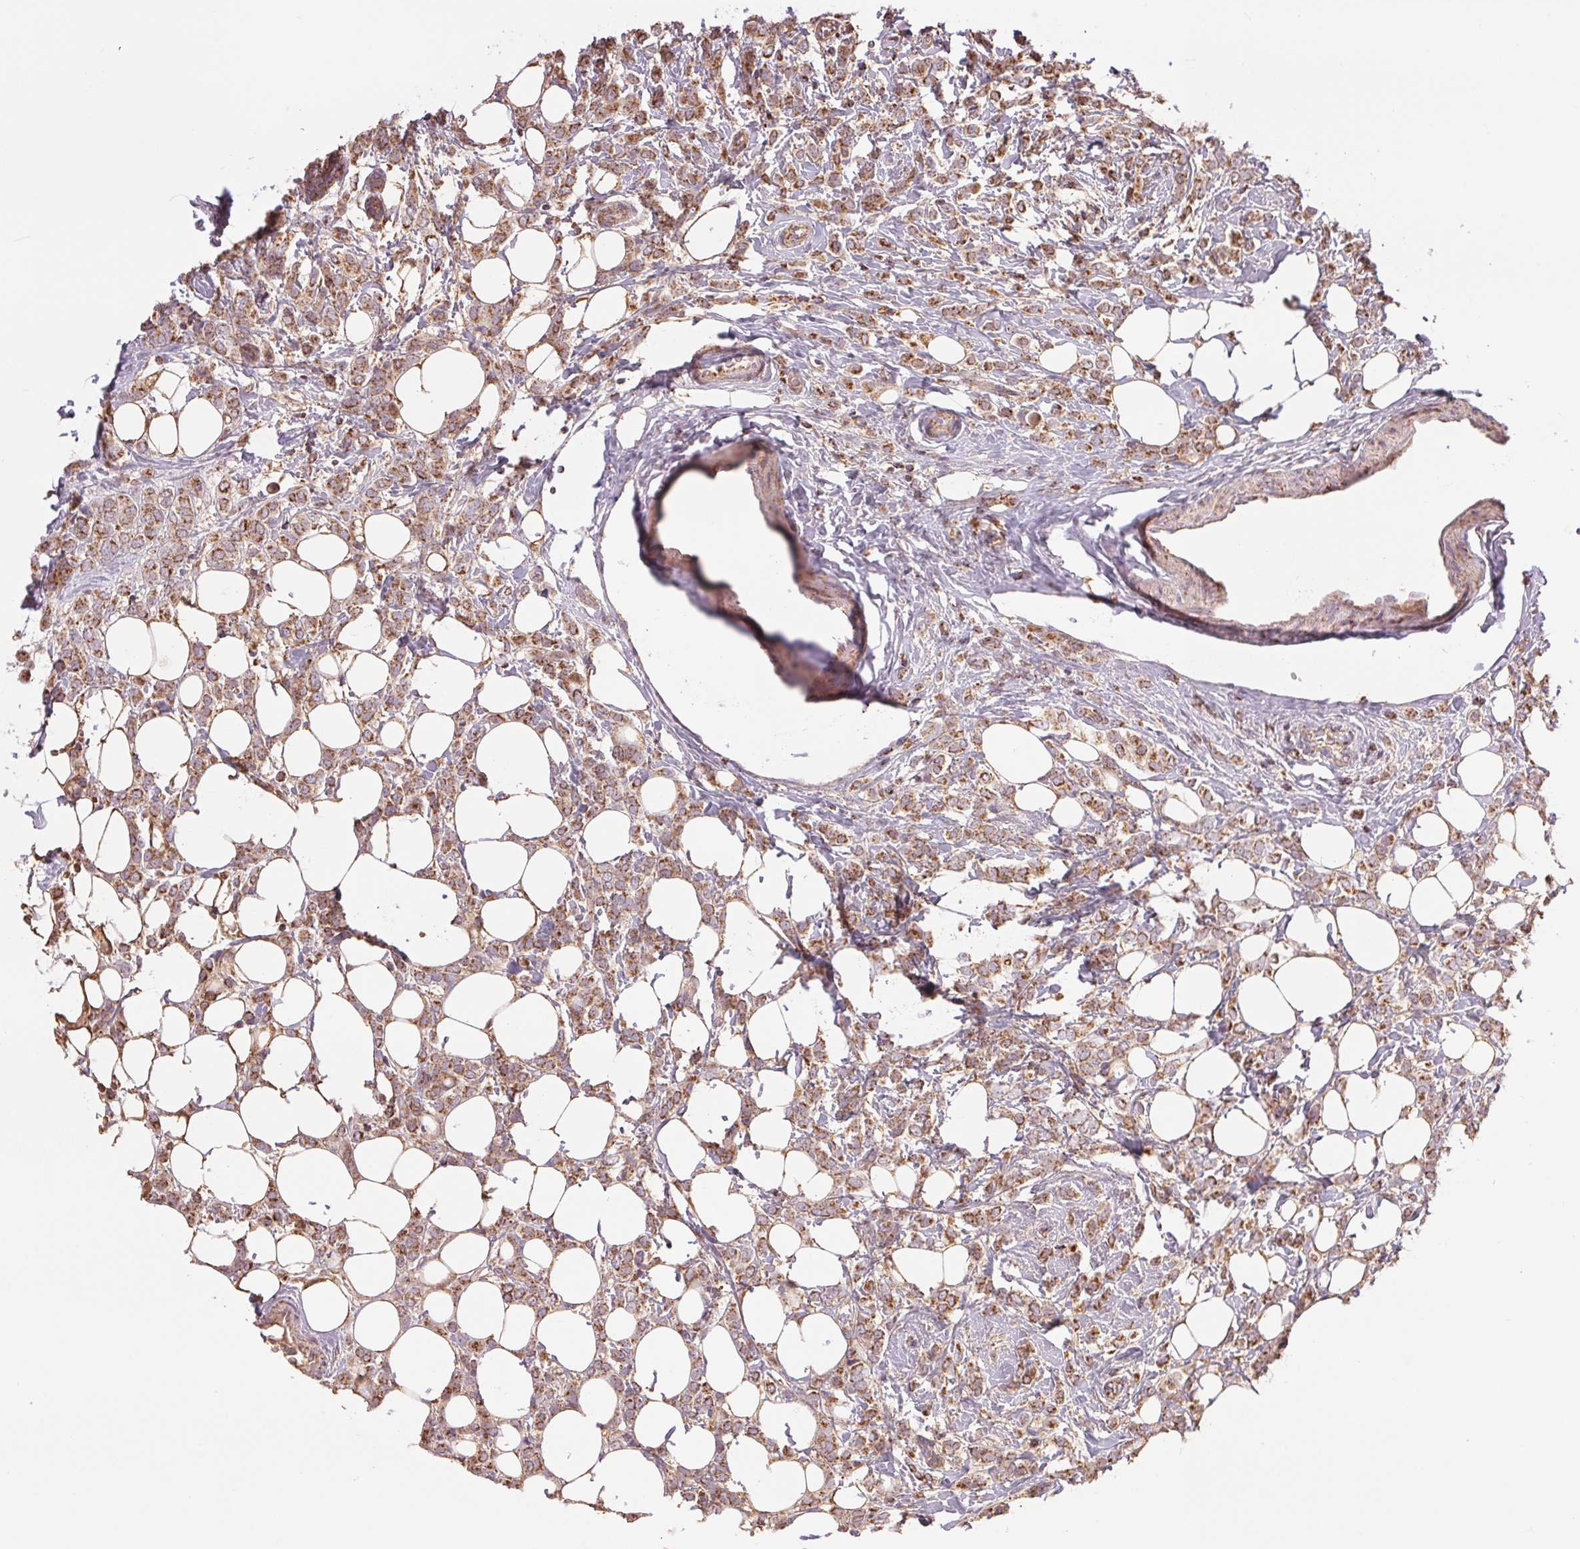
{"staining": {"intensity": "moderate", "quantity": ">75%", "location": "cytoplasmic/membranous"}, "tissue": "breast cancer", "cell_type": "Tumor cells", "image_type": "cancer", "snomed": [{"axis": "morphology", "description": "Lobular carcinoma"}, {"axis": "topography", "description": "Breast"}], "caption": "Brown immunohistochemical staining in human breast cancer shows moderate cytoplasmic/membranous expression in approximately >75% of tumor cells.", "gene": "DGUOK", "patient": {"sex": "female", "age": 49}}